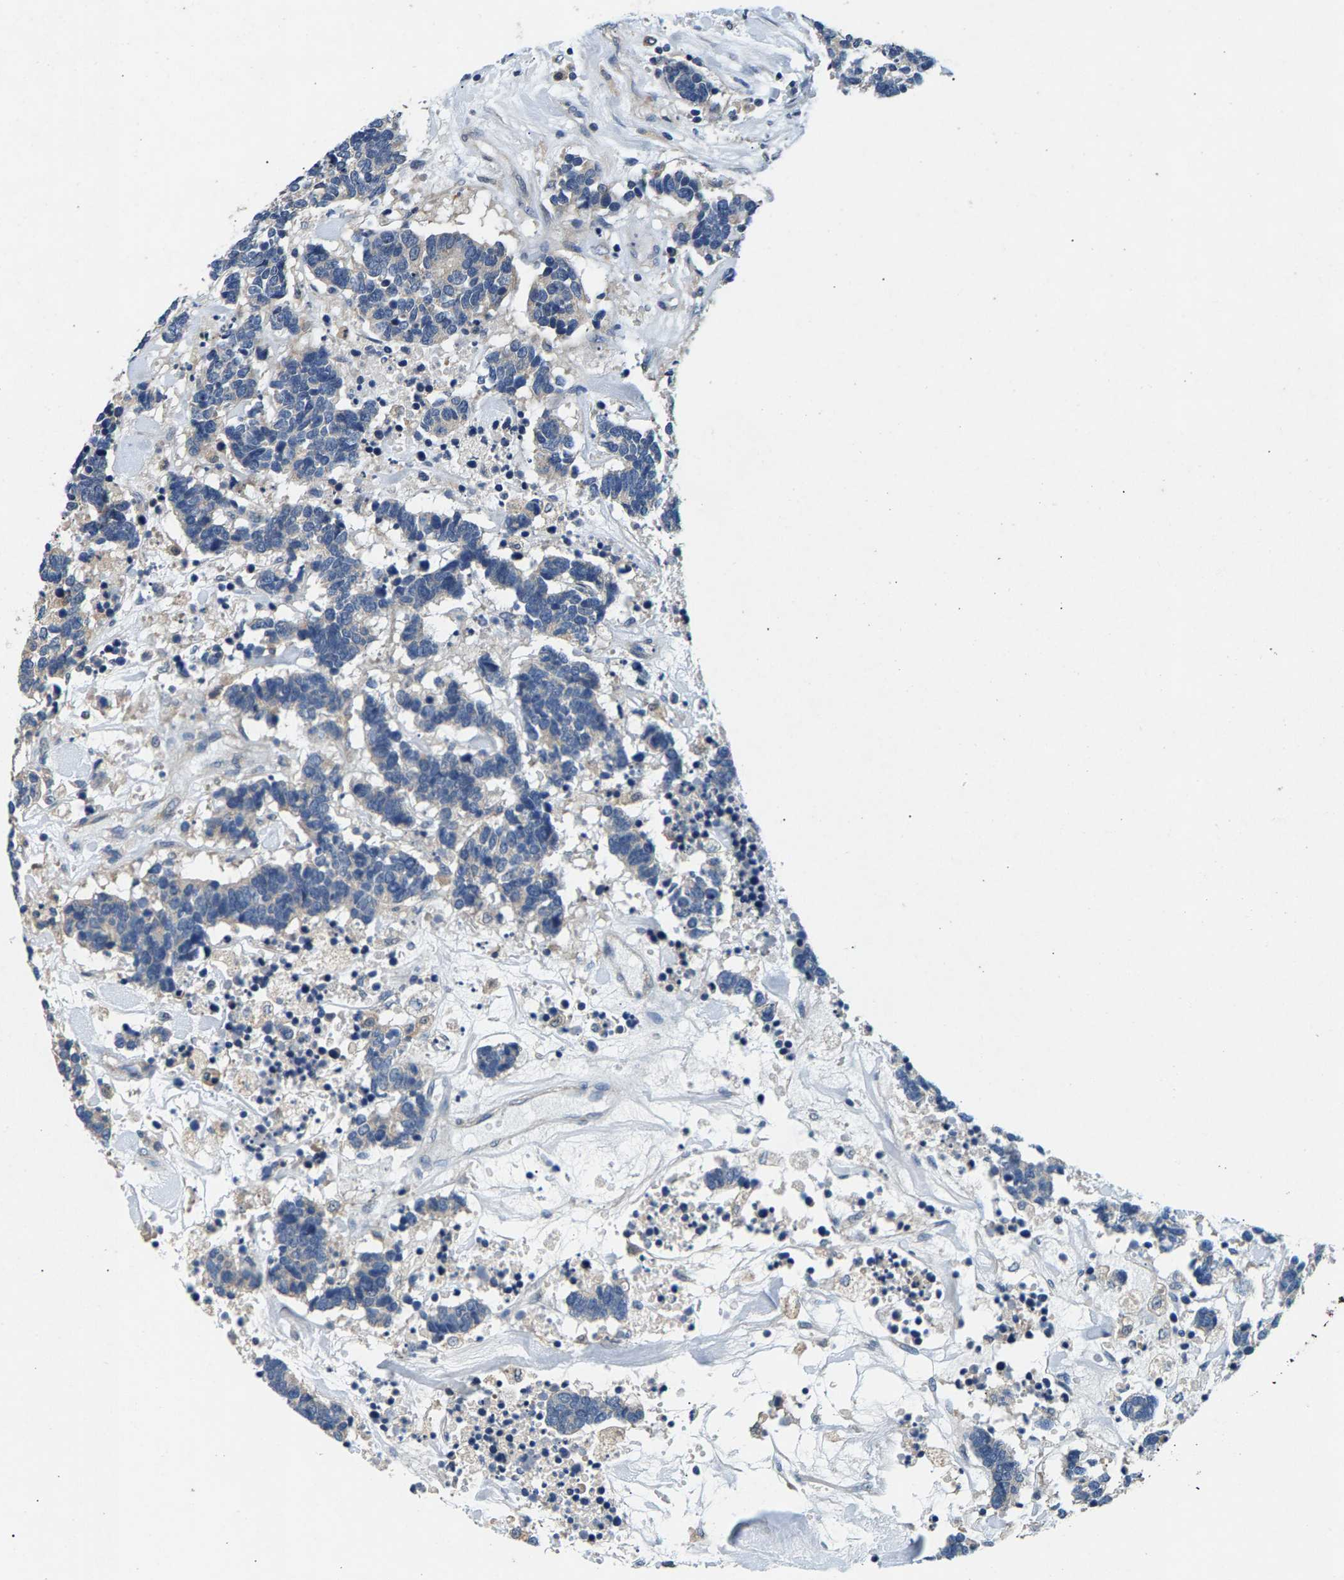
{"staining": {"intensity": "negative", "quantity": "none", "location": "none"}, "tissue": "carcinoid", "cell_type": "Tumor cells", "image_type": "cancer", "snomed": [{"axis": "morphology", "description": "Carcinoma, NOS"}, {"axis": "morphology", "description": "Carcinoid, malignant, NOS"}, {"axis": "topography", "description": "Urinary bladder"}], "caption": "There is no significant positivity in tumor cells of malignant carcinoid. (DAB (3,3'-diaminobenzidine) immunohistochemistry visualized using brightfield microscopy, high magnification).", "gene": "NT5C", "patient": {"sex": "male", "age": 57}}